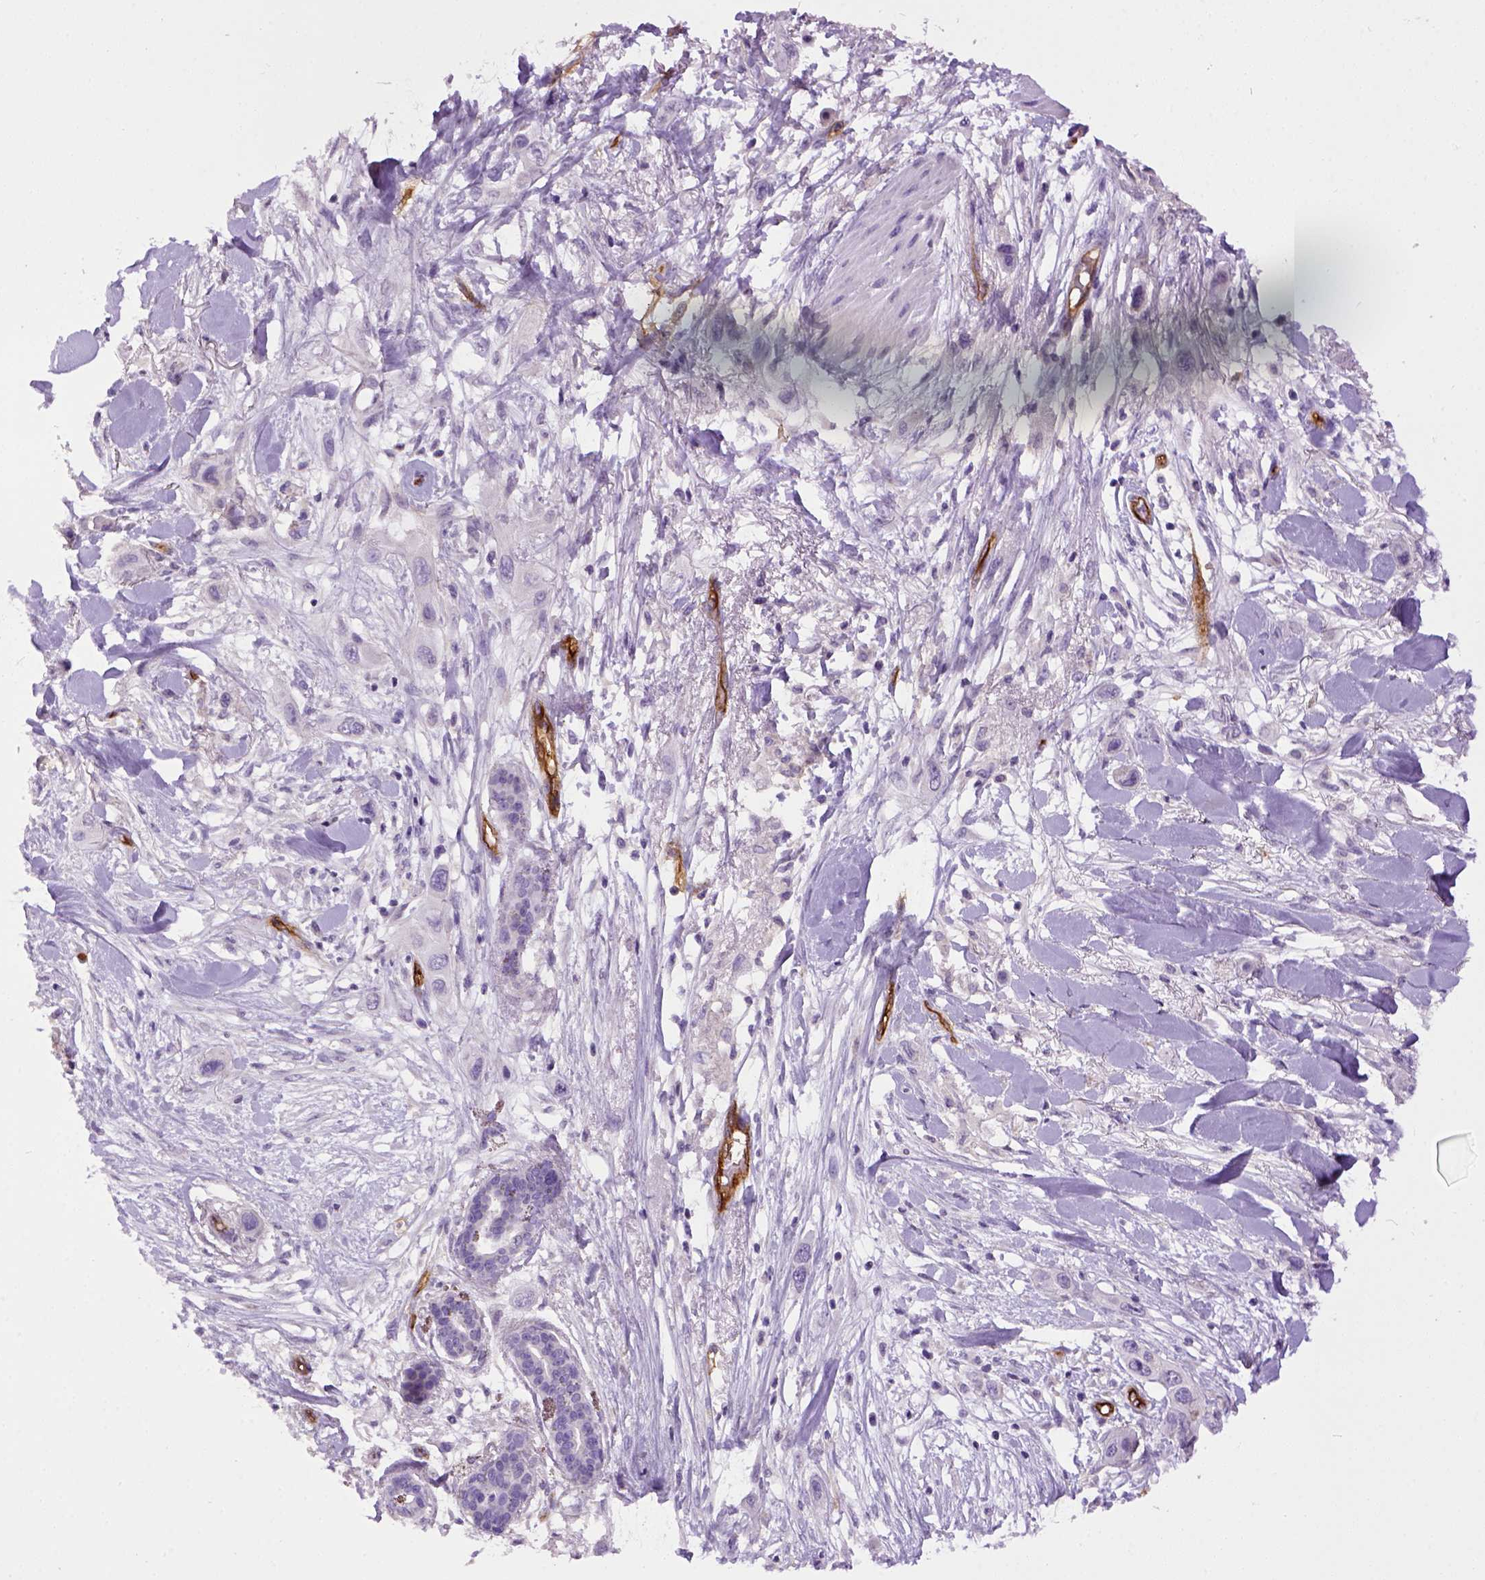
{"staining": {"intensity": "negative", "quantity": "none", "location": "none"}, "tissue": "skin cancer", "cell_type": "Tumor cells", "image_type": "cancer", "snomed": [{"axis": "morphology", "description": "Squamous cell carcinoma, NOS"}, {"axis": "topography", "description": "Skin"}], "caption": "This is an immunohistochemistry histopathology image of human skin cancer. There is no expression in tumor cells.", "gene": "ENG", "patient": {"sex": "male", "age": 79}}